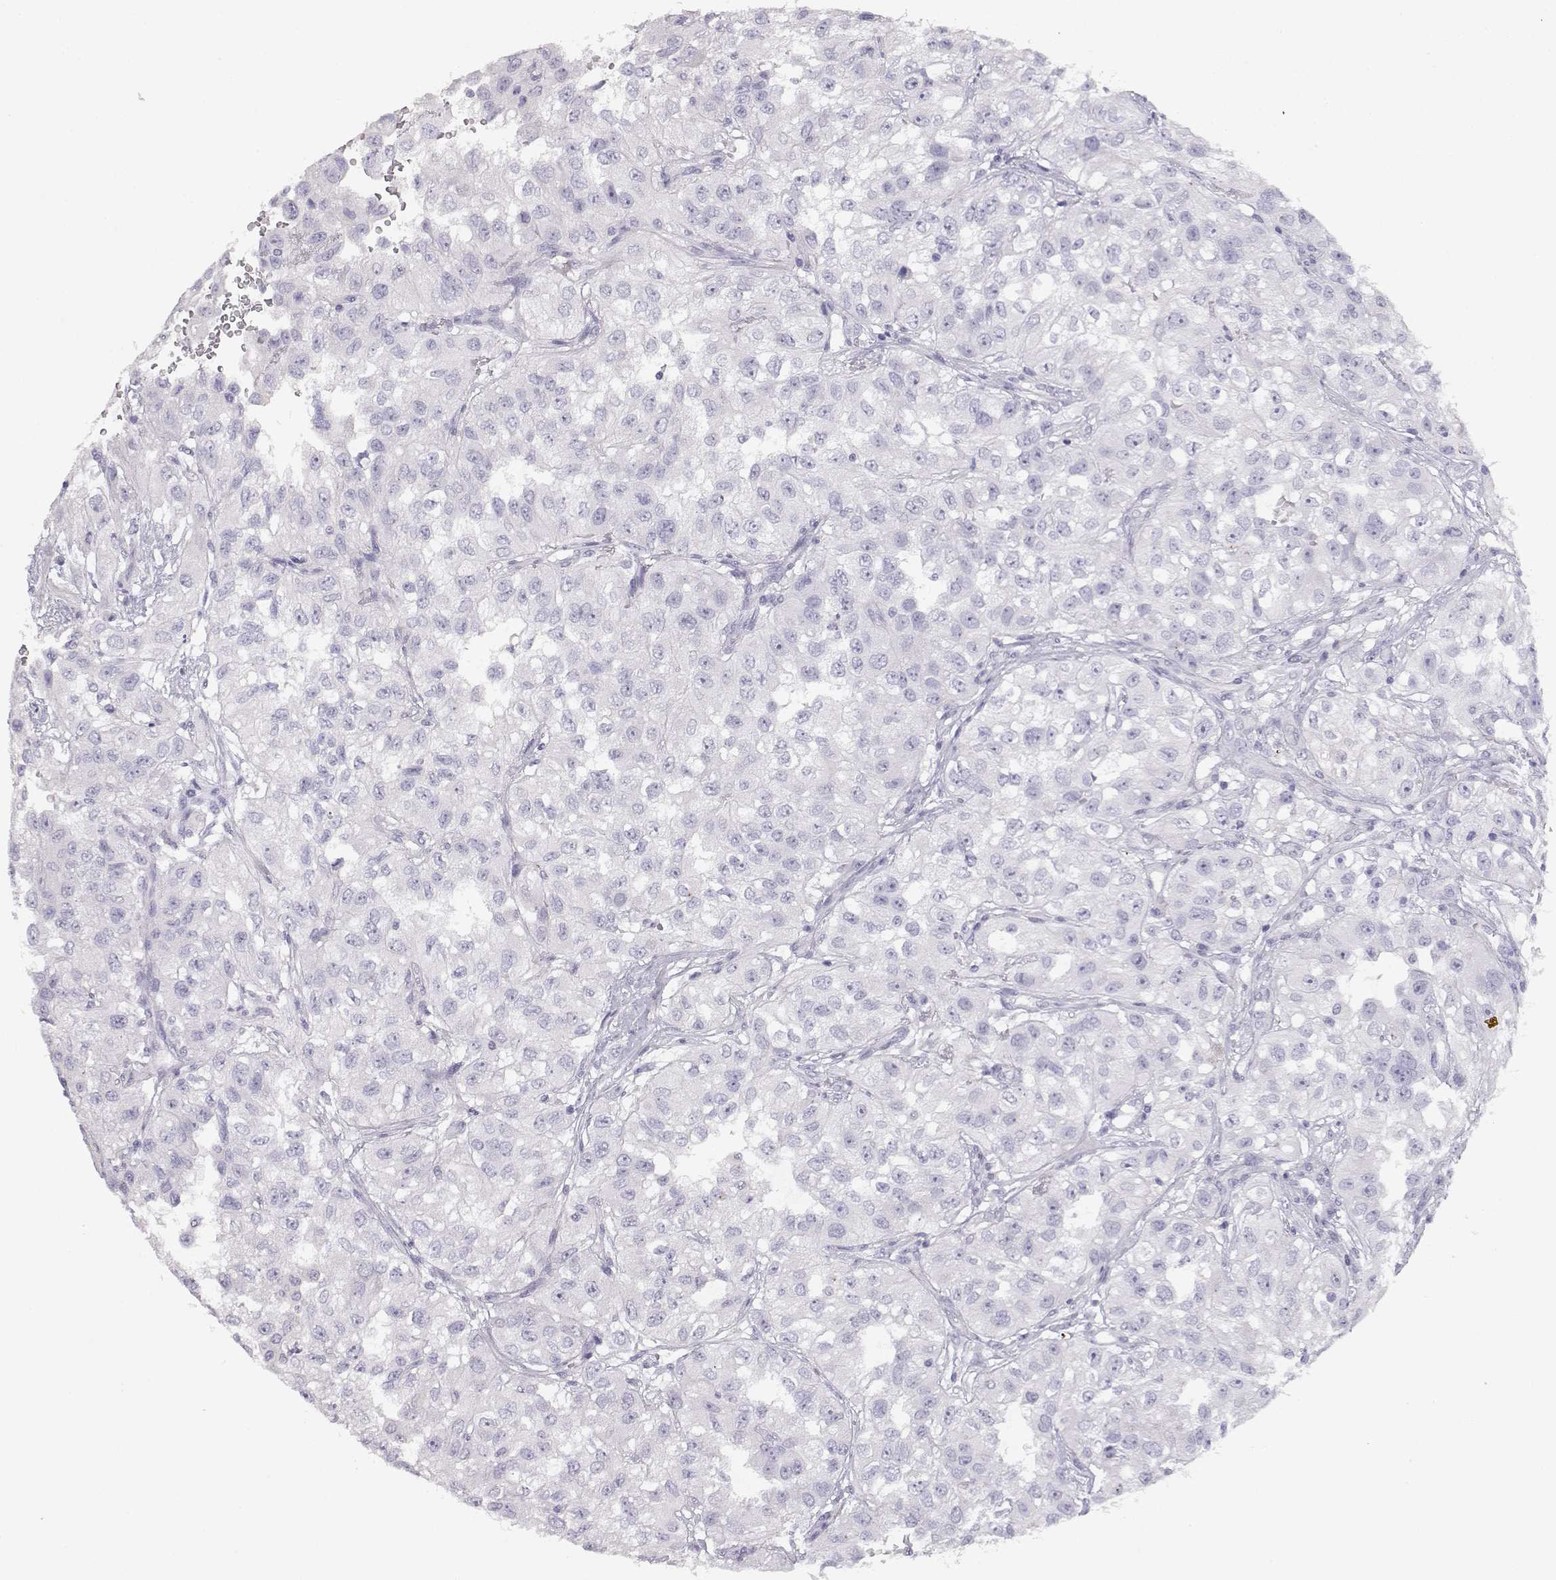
{"staining": {"intensity": "negative", "quantity": "none", "location": "none"}, "tissue": "renal cancer", "cell_type": "Tumor cells", "image_type": "cancer", "snomed": [{"axis": "morphology", "description": "Adenocarcinoma, NOS"}, {"axis": "topography", "description": "Kidney"}], "caption": "Immunohistochemical staining of human renal cancer shows no significant staining in tumor cells. Brightfield microscopy of IHC stained with DAB (brown) and hematoxylin (blue), captured at high magnification.", "gene": "SLCO6A1", "patient": {"sex": "male", "age": 64}}